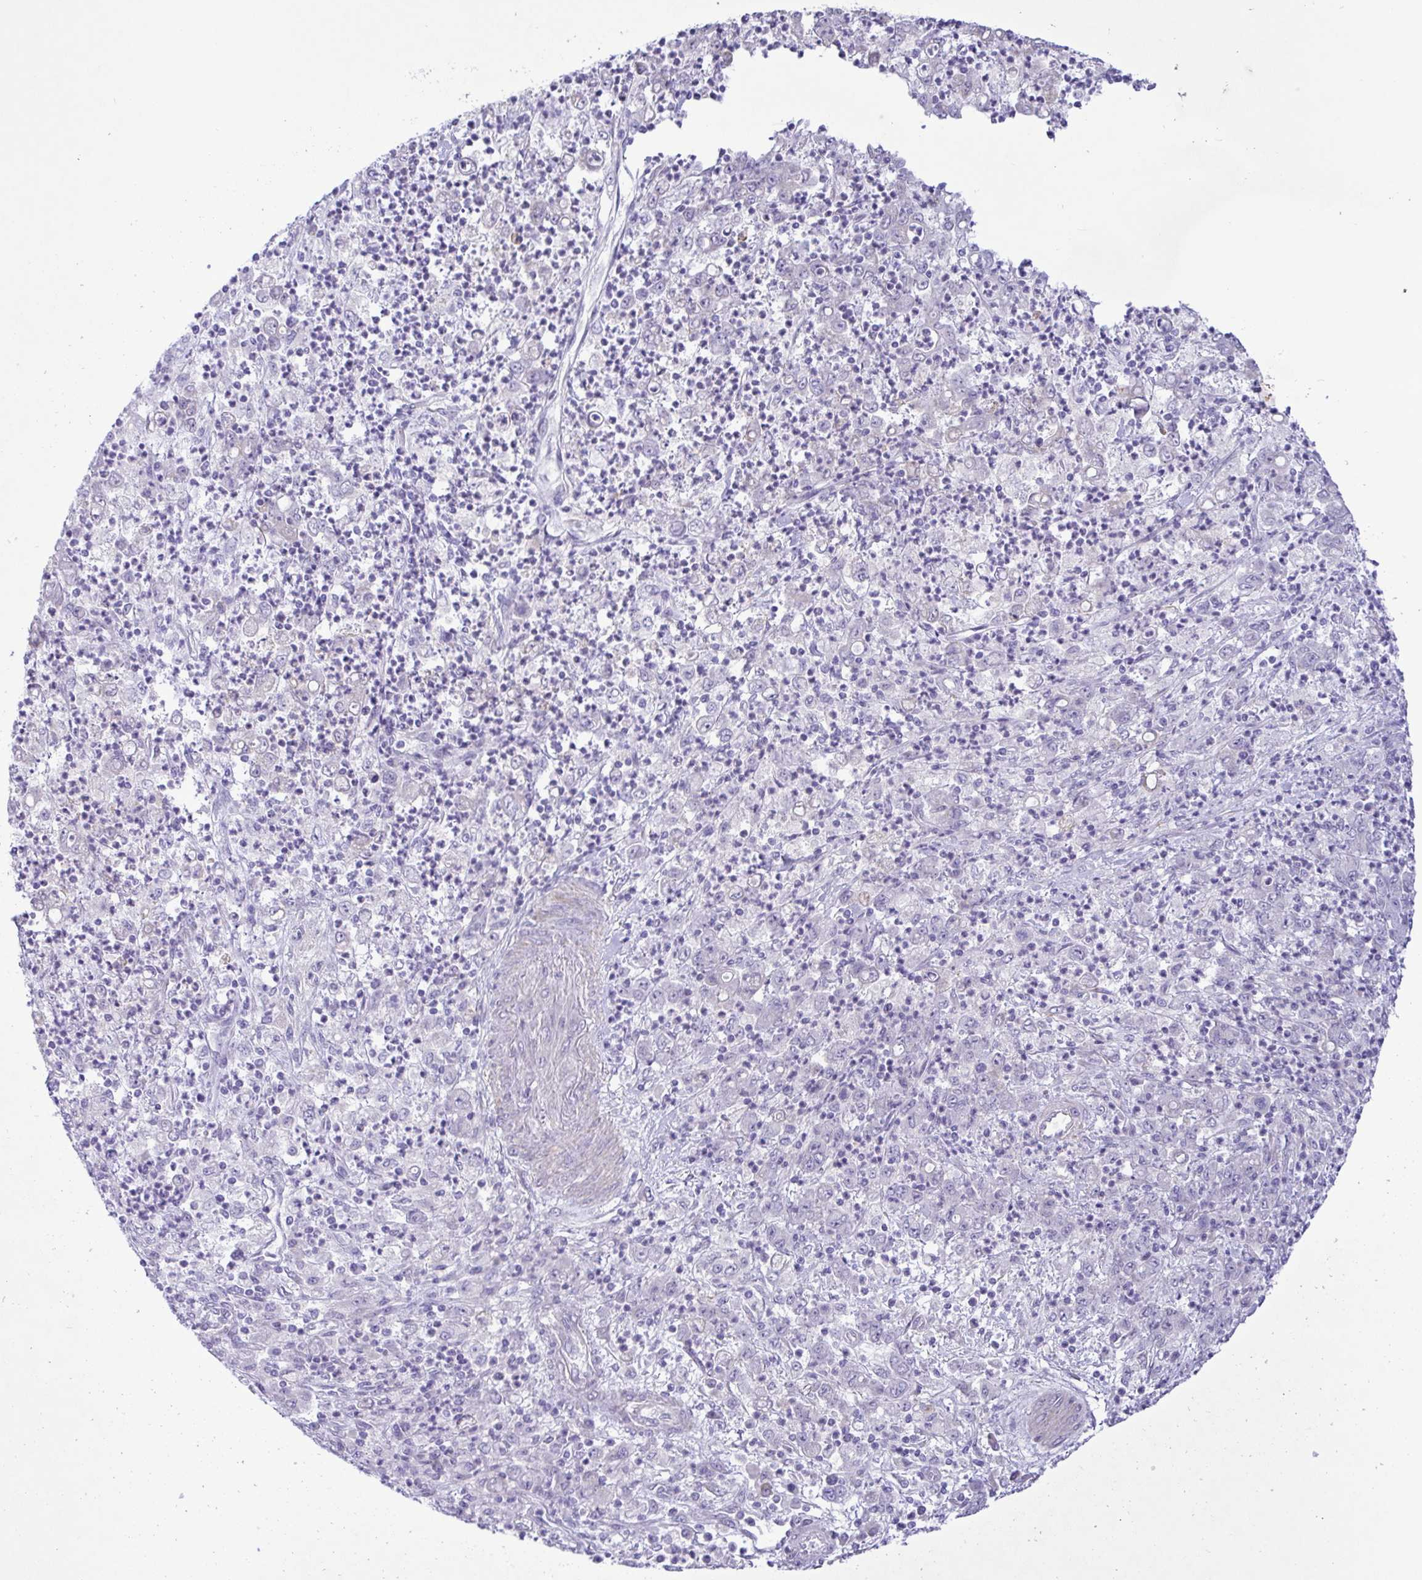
{"staining": {"intensity": "negative", "quantity": "none", "location": "none"}, "tissue": "stomach cancer", "cell_type": "Tumor cells", "image_type": "cancer", "snomed": [{"axis": "morphology", "description": "Adenocarcinoma, NOS"}, {"axis": "topography", "description": "Stomach, lower"}], "caption": "High power microscopy histopathology image of an immunohistochemistry image of adenocarcinoma (stomach), revealing no significant expression in tumor cells.", "gene": "FAM86B1", "patient": {"sex": "female", "age": 71}}